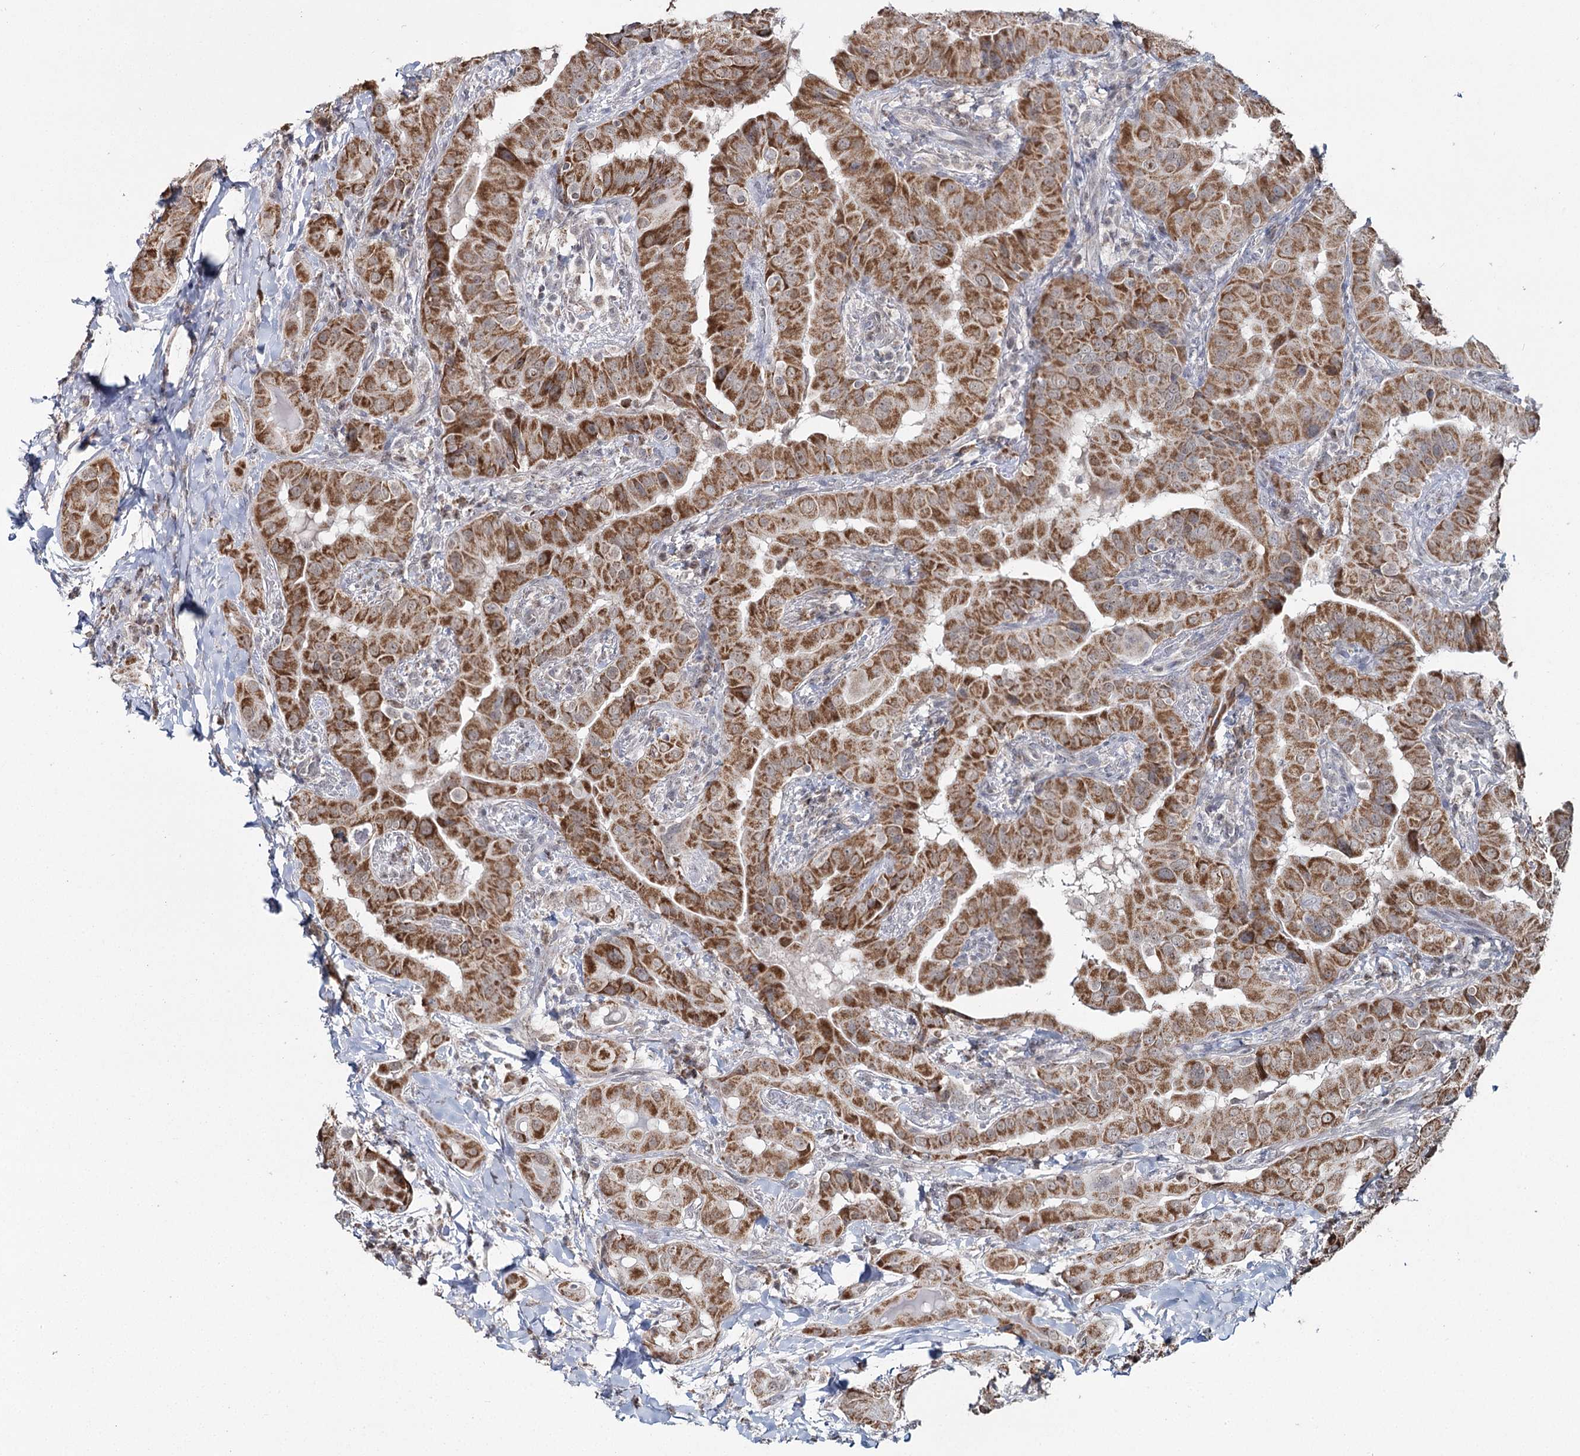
{"staining": {"intensity": "moderate", "quantity": ">75%", "location": "cytoplasmic/membranous"}, "tissue": "thyroid cancer", "cell_type": "Tumor cells", "image_type": "cancer", "snomed": [{"axis": "morphology", "description": "Papillary adenocarcinoma, NOS"}, {"axis": "topography", "description": "Thyroid gland"}], "caption": "Moderate cytoplasmic/membranous protein expression is appreciated in about >75% of tumor cells in thyroid cancer.", "gene": "PDHX", "patient": {"sex": "male", "age": 33}}